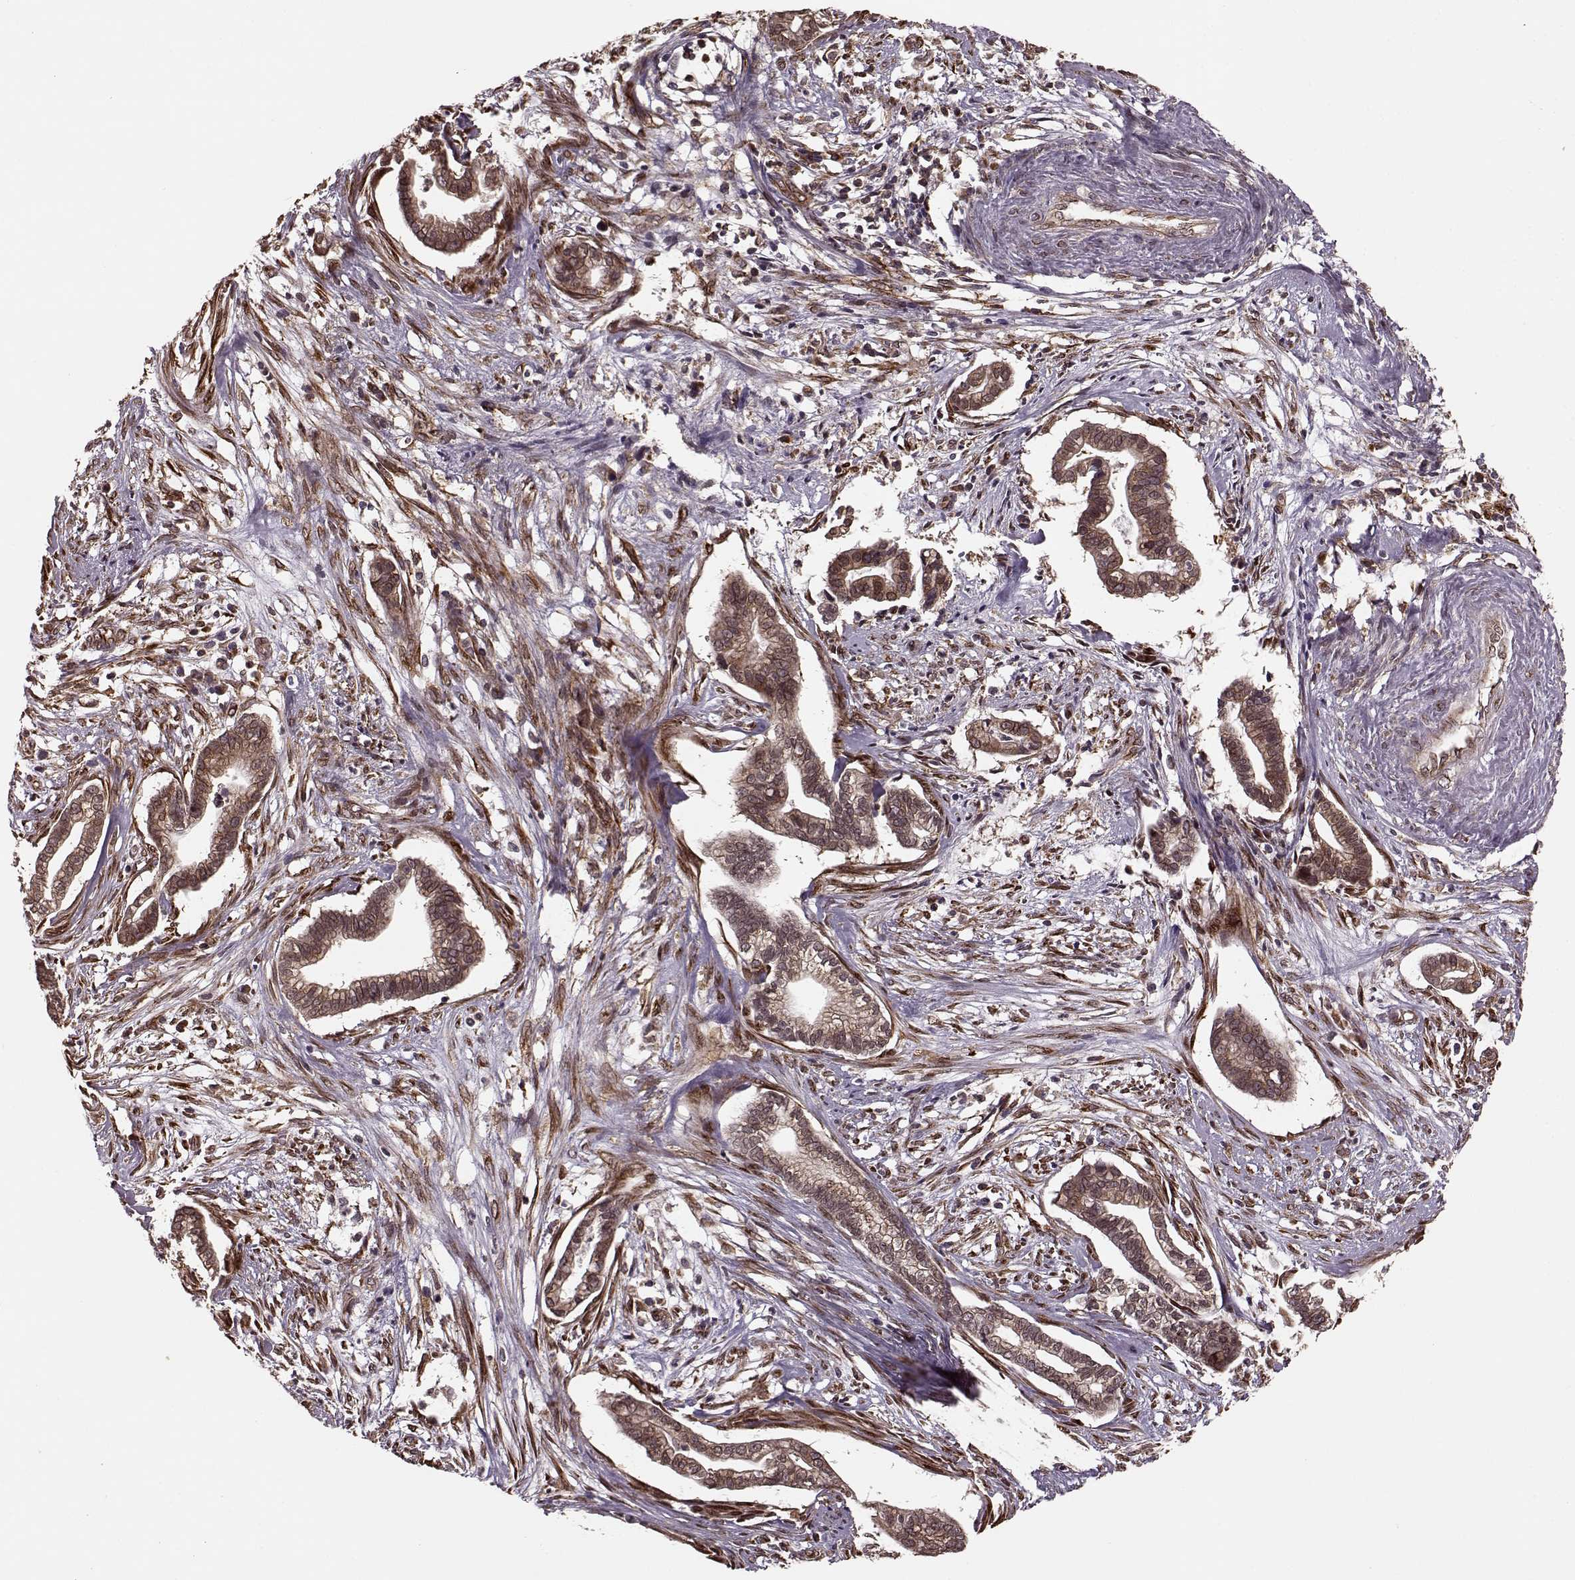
{"staining": {"intensity": "moderate", "quantity": ">75%", "location": "cytoplasmic/membranous"}, "tissue": "cervical cancer", "cell_type": "Tumor cells", "image_type": "cancer", "snomed": [{"axis": "morphology", "description": "Adenocarcinoma, NOS"}, {"axis": "topography", "description": "Cervix"}], "caption": "Human cervical adenocarcinoma stained for a protein (brown) demonstrates moderate cytoplasmic/membranous positive staining in about >75% of tumor cells.", "gene": "YIPF5", "patient": {"sex": "female", "age": 62}}